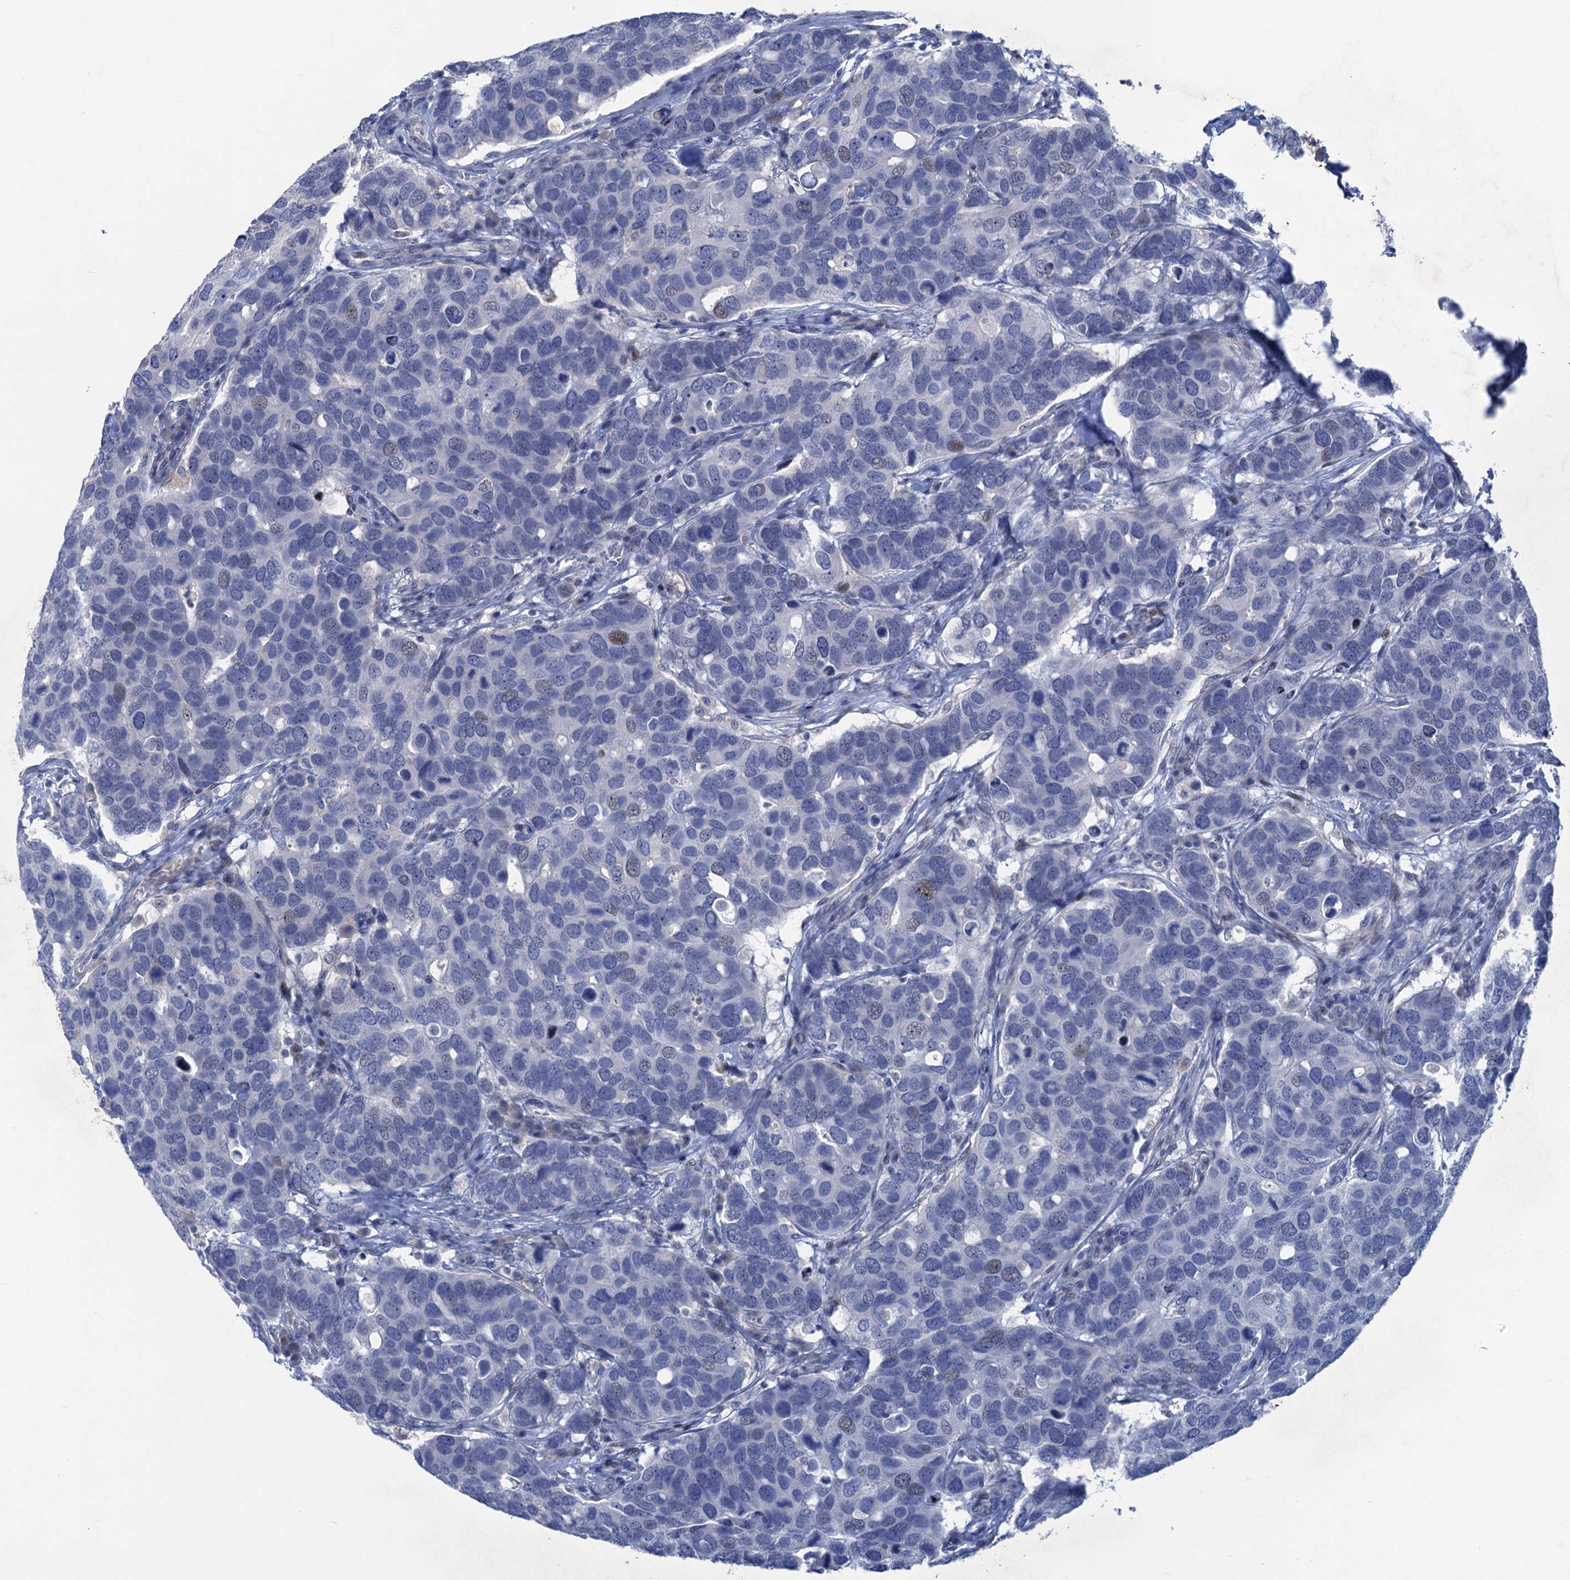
{"staining": {"intensity": "weak", "quantity": "<25%", "location": "nuclear"}, "tissue": "breast cancer", "cell_type": "Tumor cells", "image_type": "cancer", "snomed": [{"axis": "morphology", "description": "Duct carcinoma"}, {"axis": "topography", "description": "Breast"}], "caption": "The micrograph displays no significant staining in tumor cells of breast intraductal carcinoma.", "gene": "ESYT3", "patient": {"sex": "female", "age": 83}}